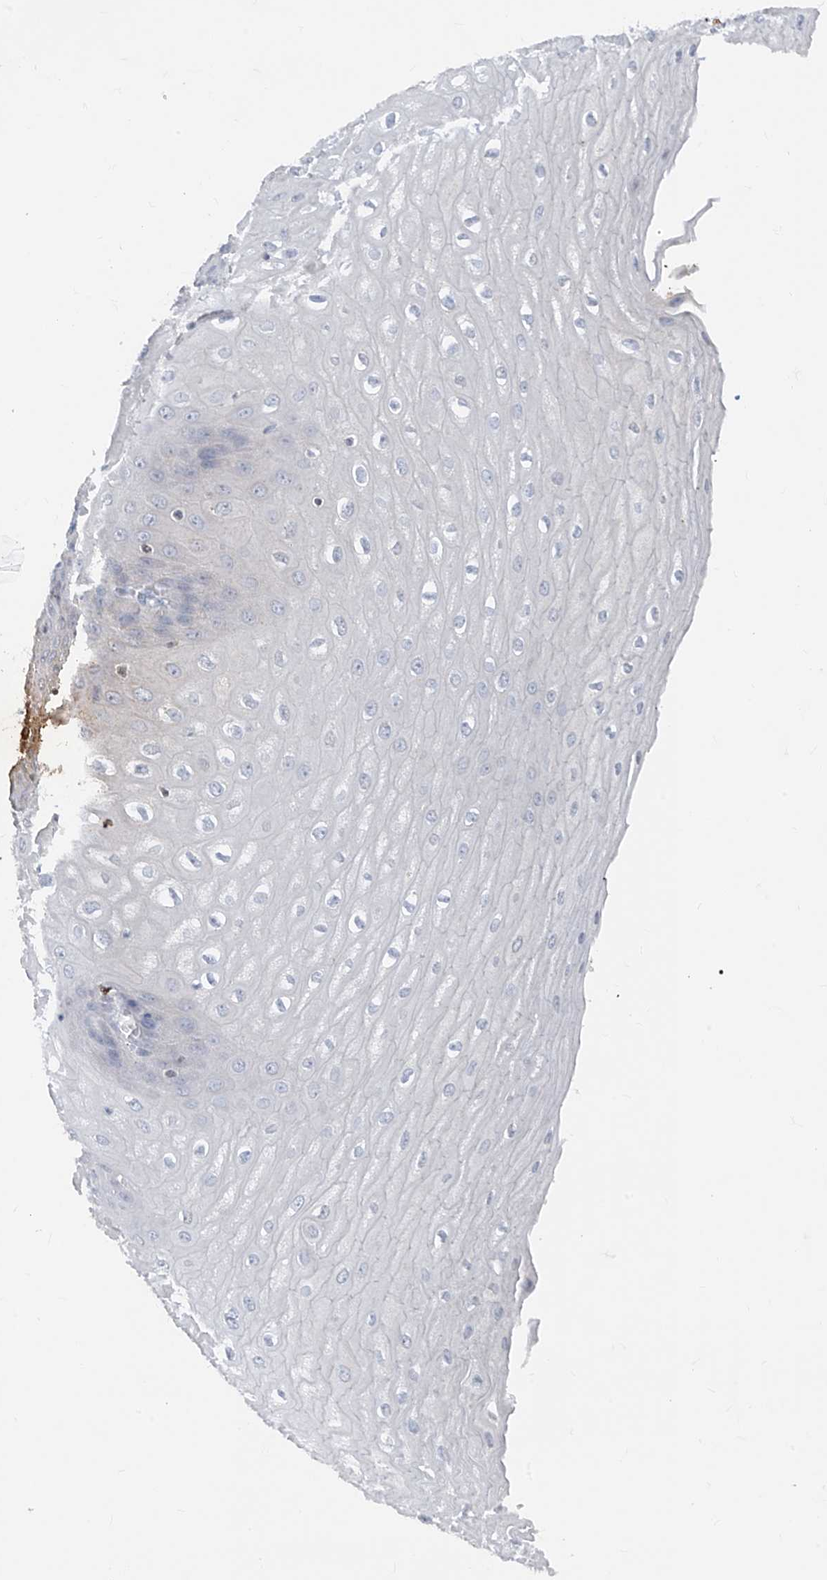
{"staining": {"intensity": "negative", "quantity": "none", "location": "none"}, "tissue": "esophagus", "cell_type": "Squamous epithelial cells", "image_type": "normal", "snomed": [{"axis": "morphology", "description": "Normal tissue, NOS"}, {"axis": "topography", "description": "Esophagus"}], "caption": "This is an immunohistochemistry (IHC) histopathology image of benign esophagus. There is no staining in squamous epithelial cells.", "gene": "TBX21", "patient": {"sex": "male", "age": 60}}